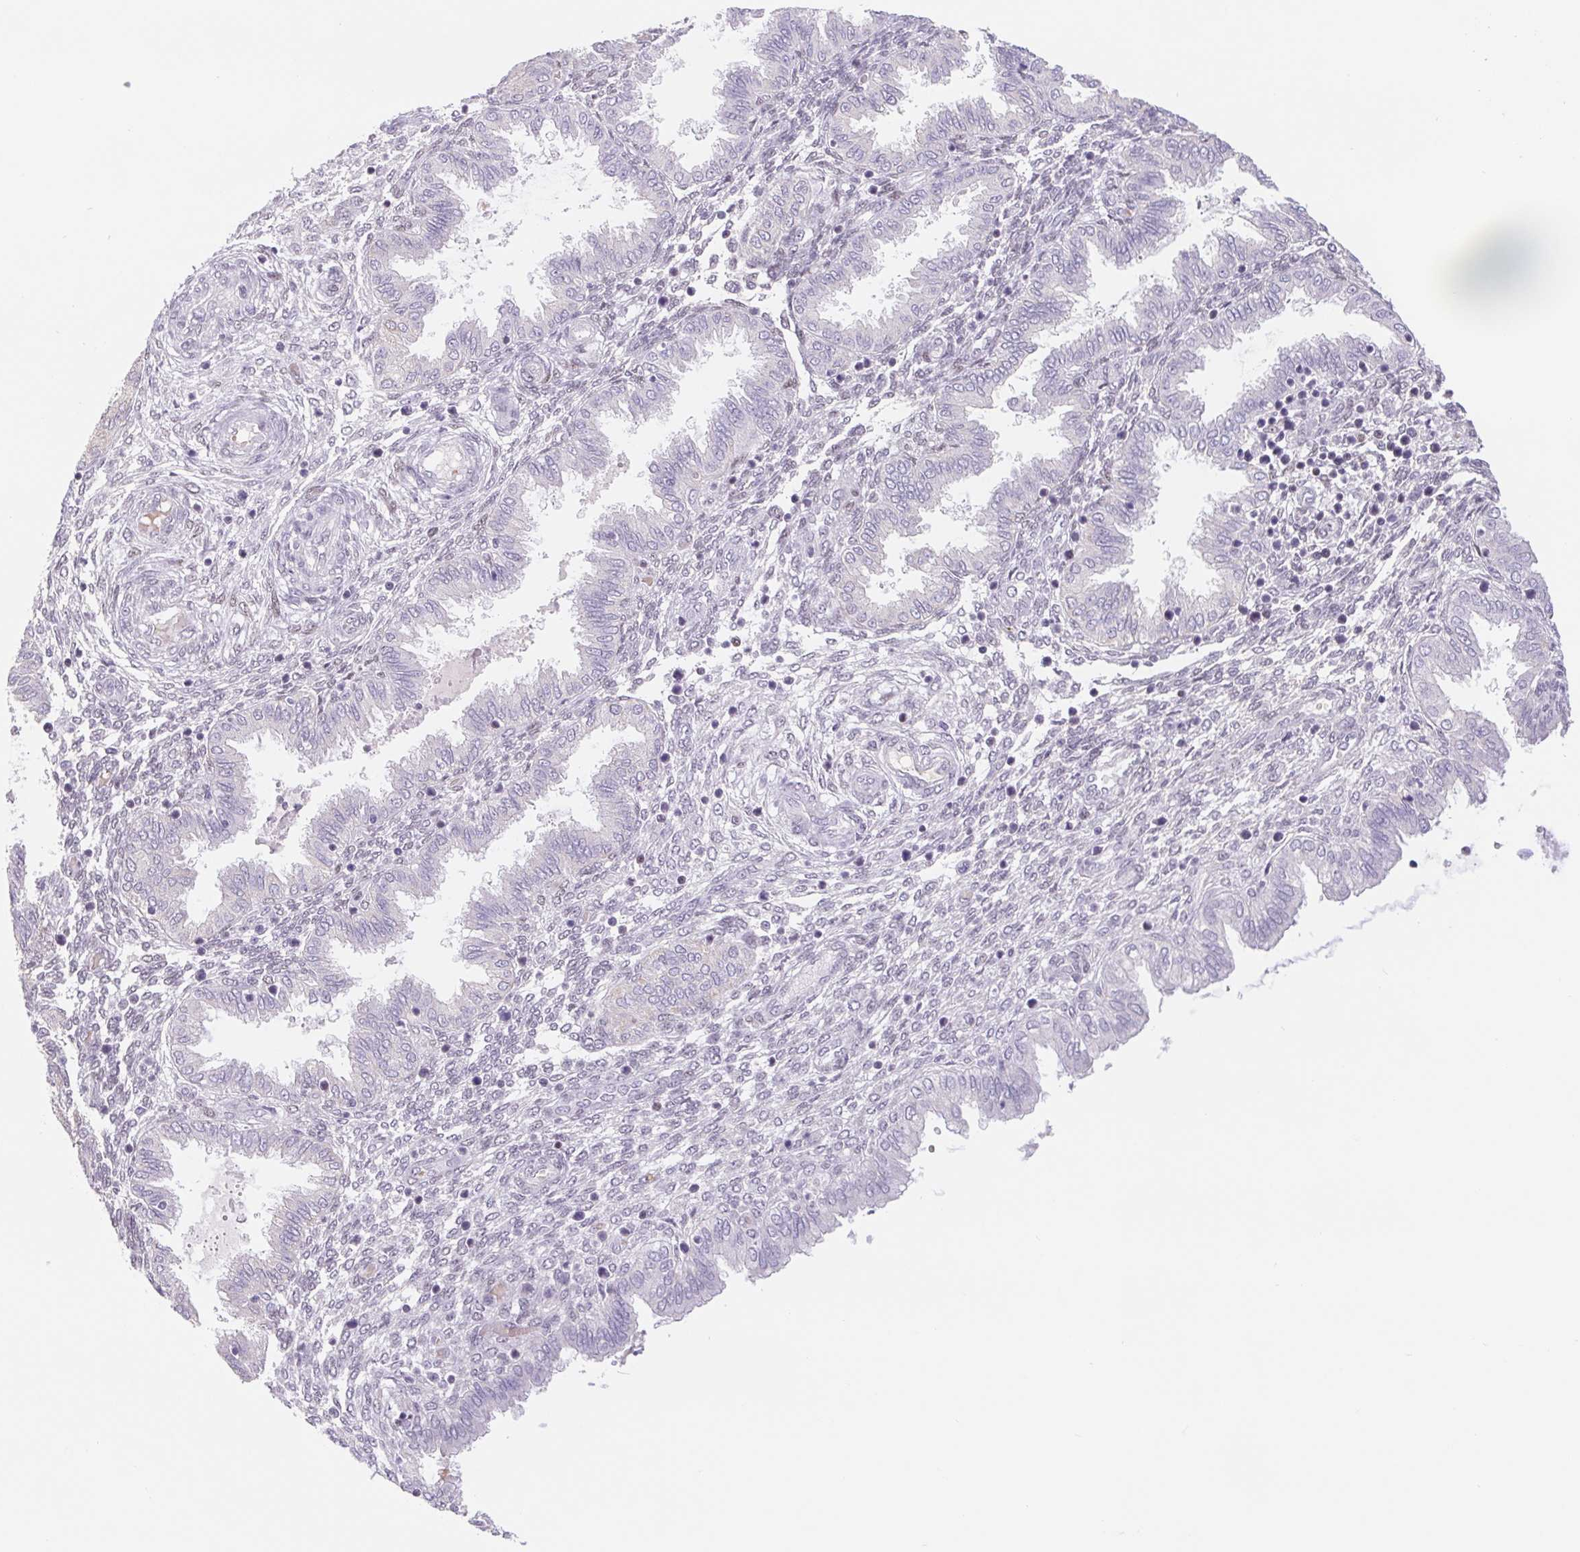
{"staining": {"intensity": "moderate", "quantity": "25%-75%", "location": "nuclear"}, "tissue": "endometrium", "cell_type": "Cells in endometrial stroma", "image_type": "normal", "snomed": [{"axis": "morphology", "description": "Normal tissue, NOS"}, {"axis": "topography", "description": "Endometrium"}], "caption": "Protein expression by IHC displays moderate nuclear expression in about 25%-75% of cells in endometrial stroma in unremarkable endometrium. The protein is stained brown, and the nuclei are stained in blue (DAB IHC with brightfield microscopy, high magnification).", "gene": "TRERF1", "patient": {"sex": "female", "age": 33}}